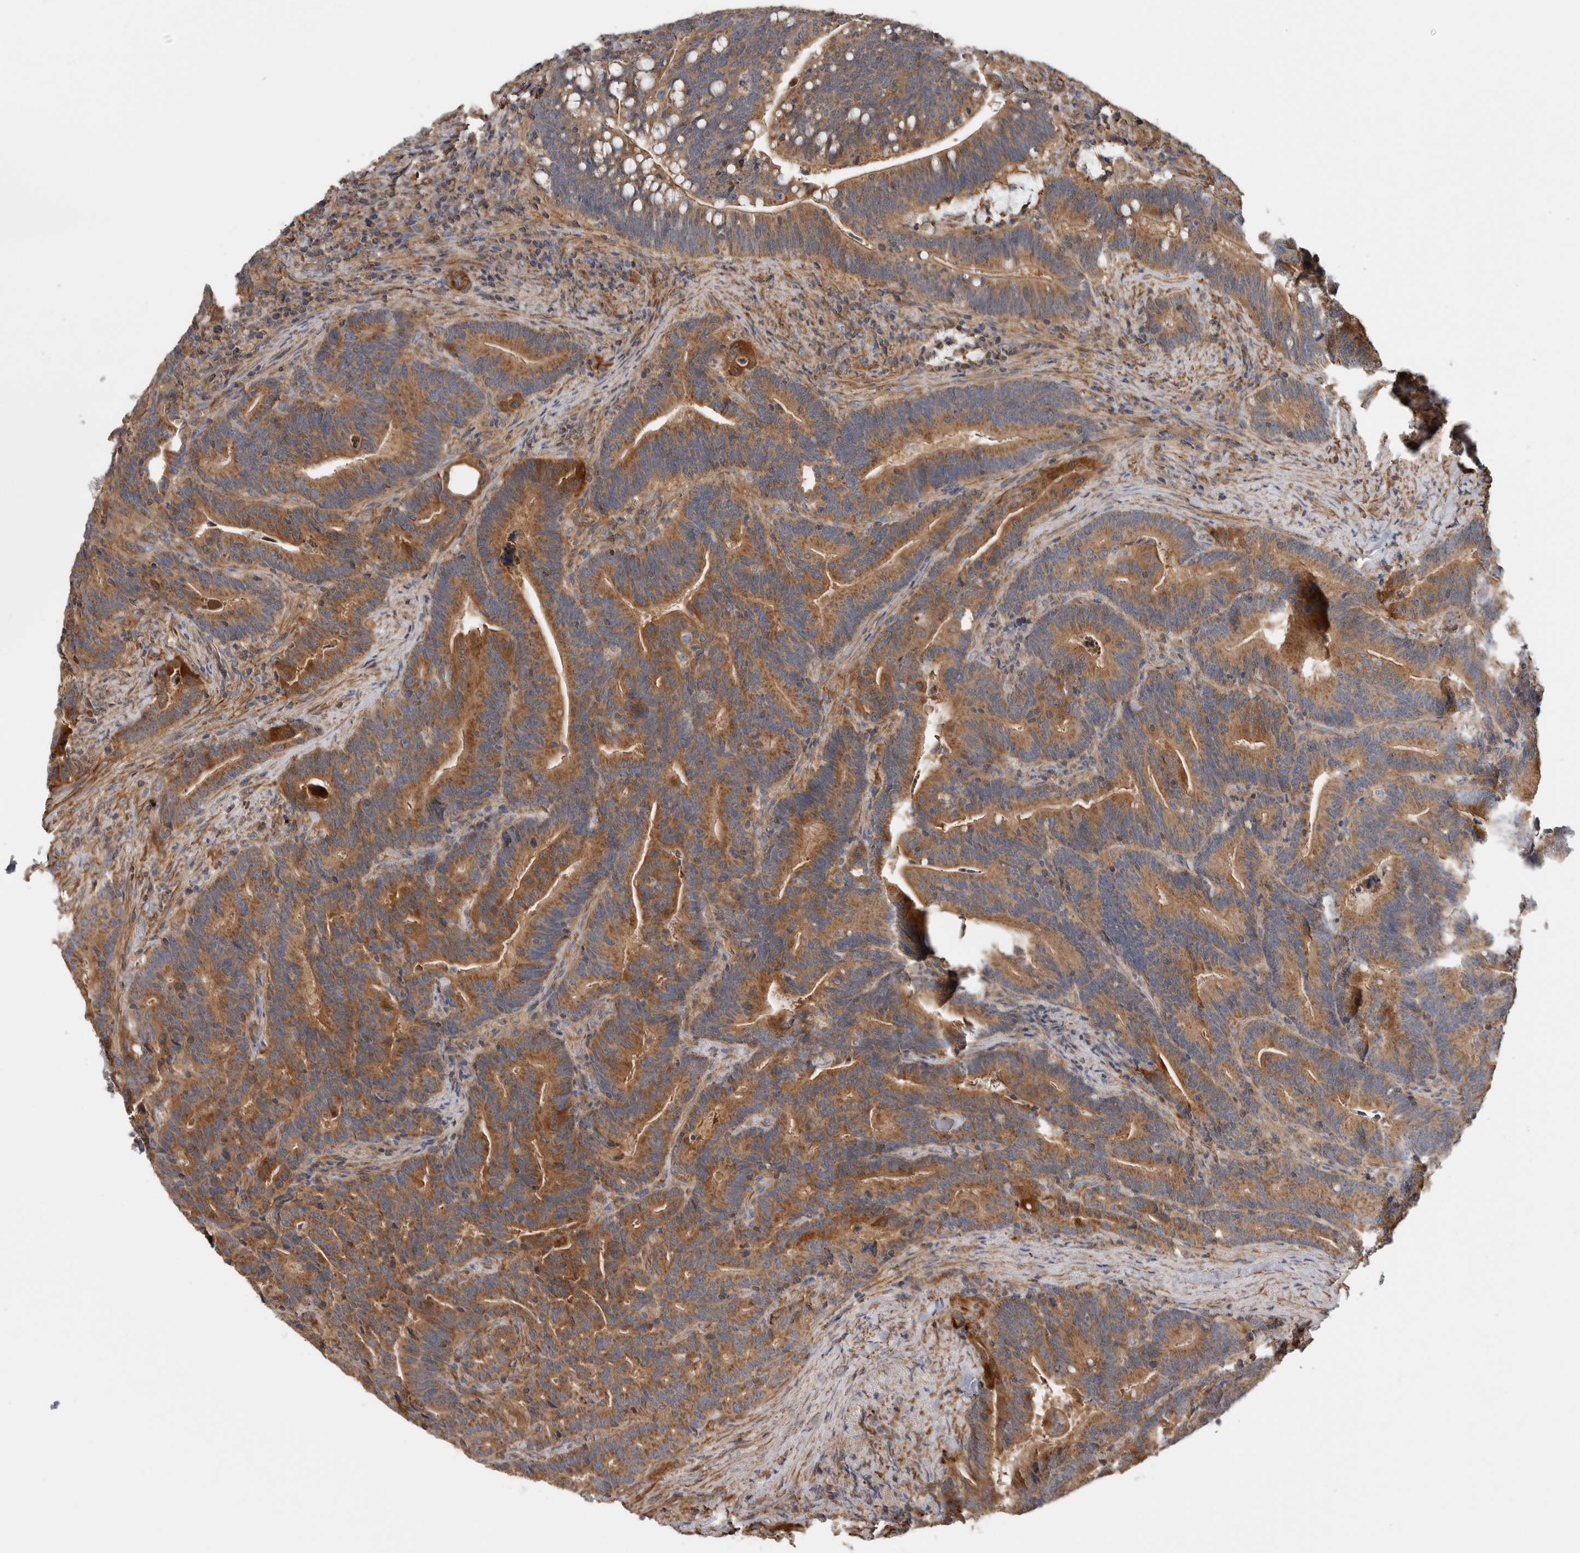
{"staining": {"intensity": "moderate", "quantity": ">75%", "location": "cytoplasmic/membranous"}, "tissue": "colorectal cancer", "cell_type": "Tumor cells", "image_type": "cancer", "snomed": [{"axis": "morphology", "description": "Adenocarcinoma, NOS"}, {"axis": "topography", "description": "Colon"}], "caption": "Immunohistochemistry (DAB (3,3'-diaminobenzidine)) staining of colorectal cancer reveals moderate cytoplasmic/membranous protein expression in about >75% of tumor cells.", "gene": "SFXN2", "patient": {"sex": "female", "age": 66}}